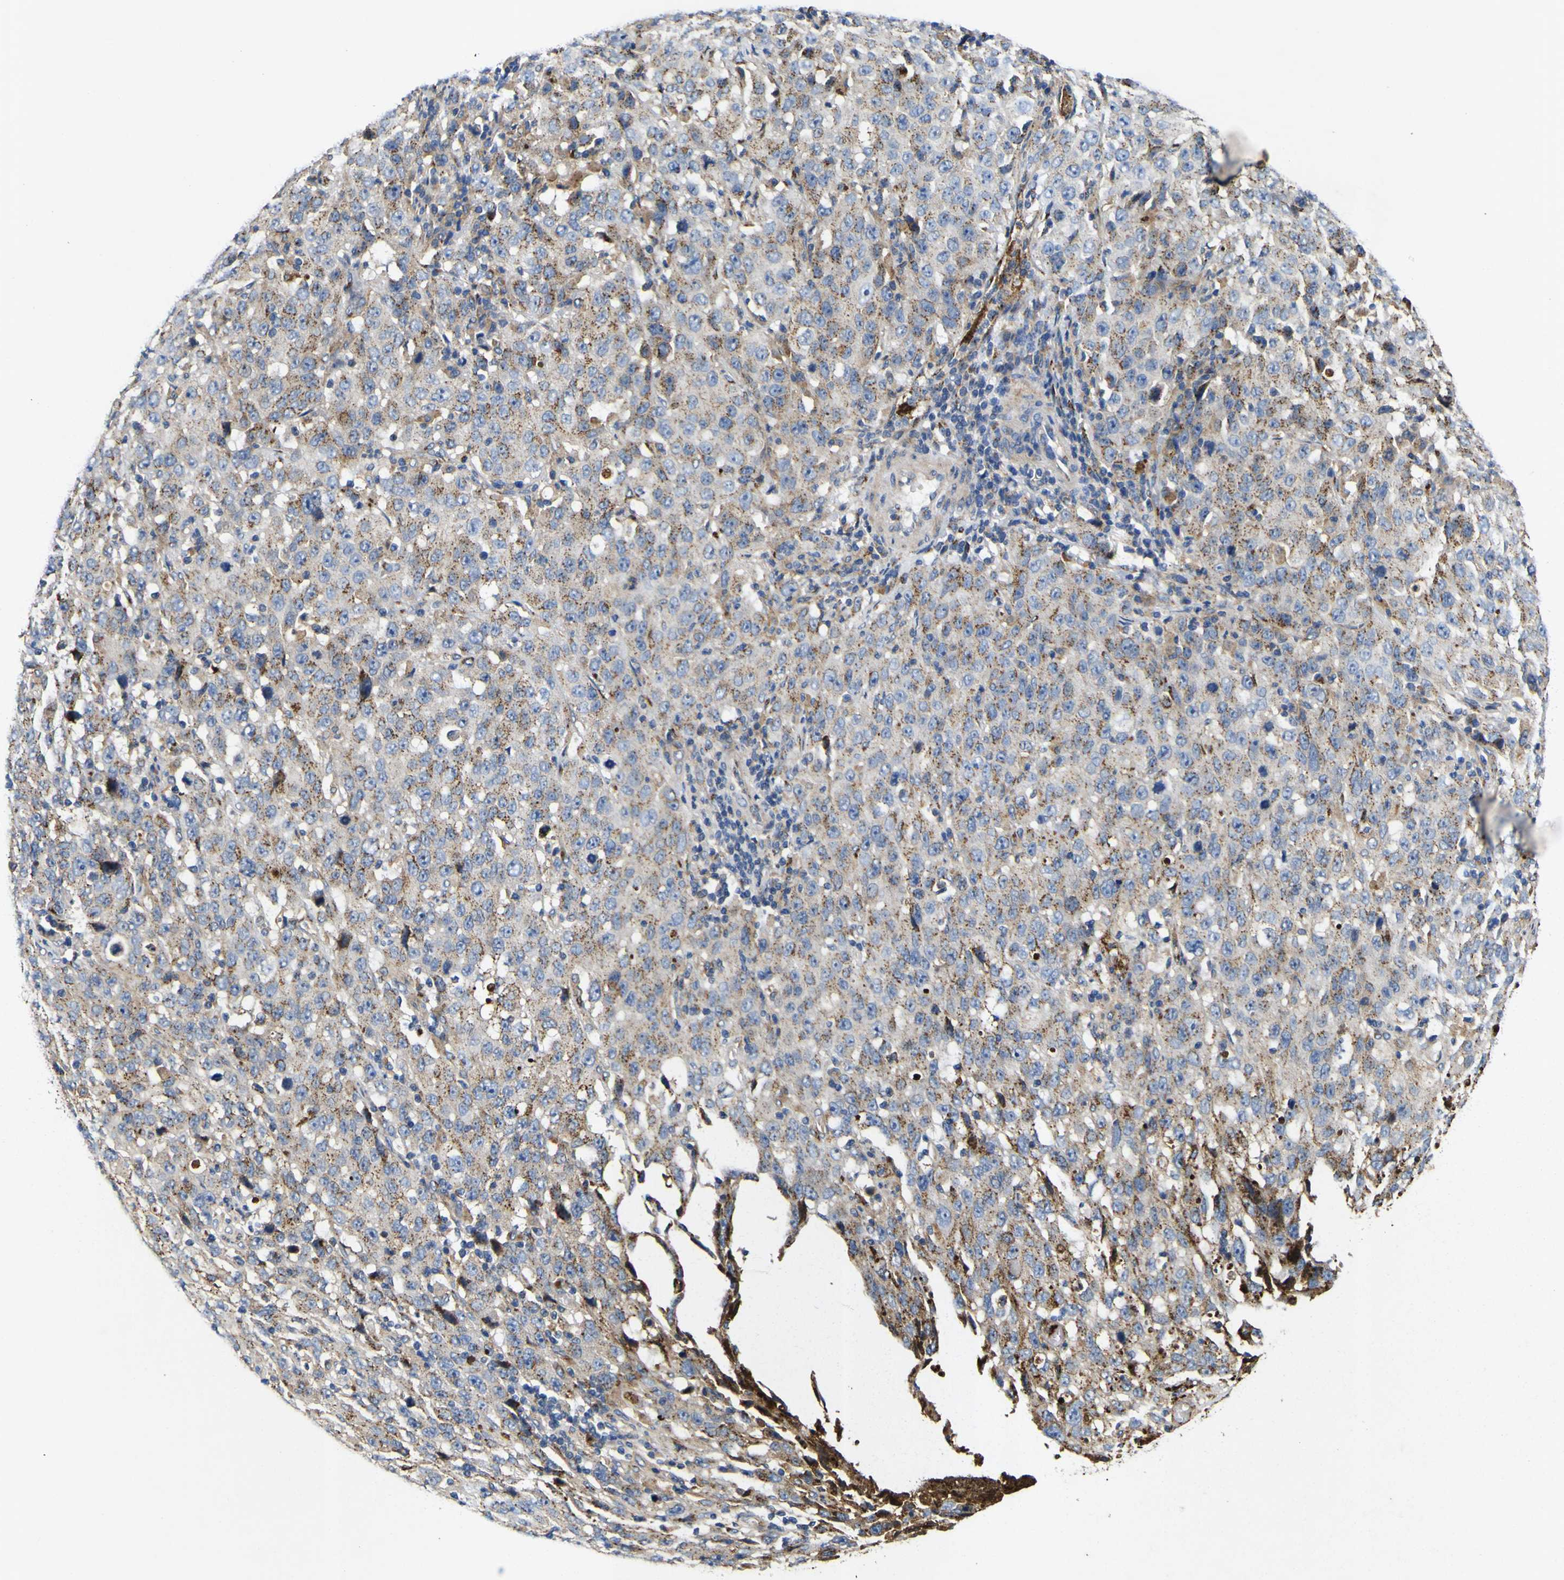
{"staining": {"intensity": "moderate", "quantity": ">75%", "location": "cytoplasmic/membranous"}, "tissue": "stomach cancer", "cell_type": "Tumor cells", "image_type": "cancer", "snomed": [{"axis": "morphology", "description": "Normal tissue, NOS"}, {"axis": "morphology", "description": "Adenocarcinoma, NOS"}, {"axis": "topography", "description": "Stomach"}], "caption": "This is an image of IHC staining of adenocarcinoma (stomach), which shows moderate staining in the cytoplasmic/membranous of tumor cells.", "gene": "COA1", "patient": {"sex": "male", "age": 48}}